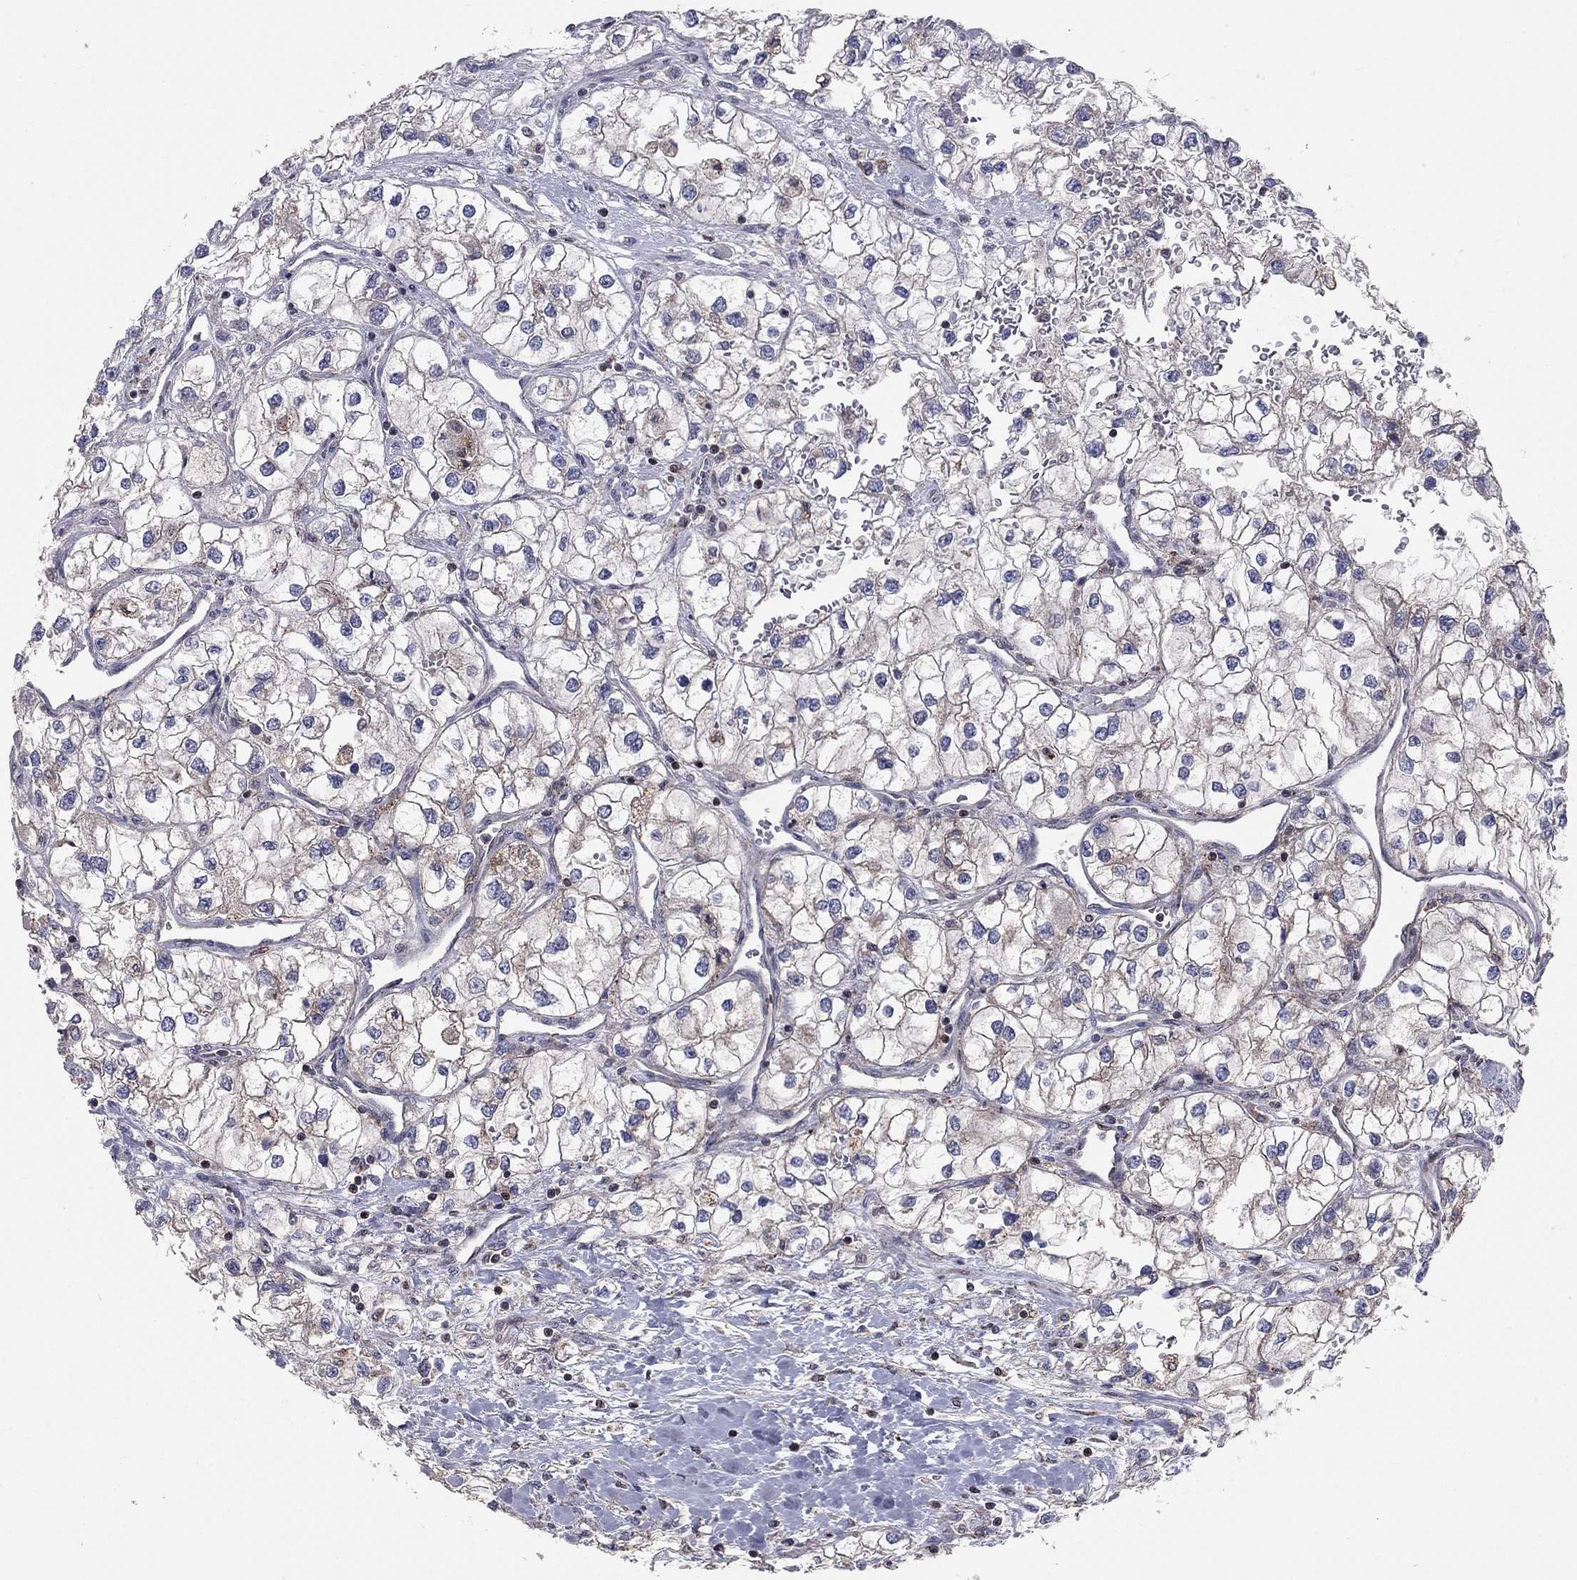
{"staining": {"intensity": "weak", "quantity": "25%-75%", "location": "cytoplasmic/membranous"}, "tissue": "renal cancer", "cell_type": "Tumor cells", "image_type": "cancer", "snomed": [{"axis": "morphology", "description": "Adenocarcinoma, NOS"}, {"axis": "topography", "description": "Kidney"}], "caption": "Tumor cells show weak cytoplasmic/membranous expression in about 25%-75% of cells in renal cancer (adenocarcinoma).", "gene": "ERN2", "patient": {"sex": "male", "age": 59}}